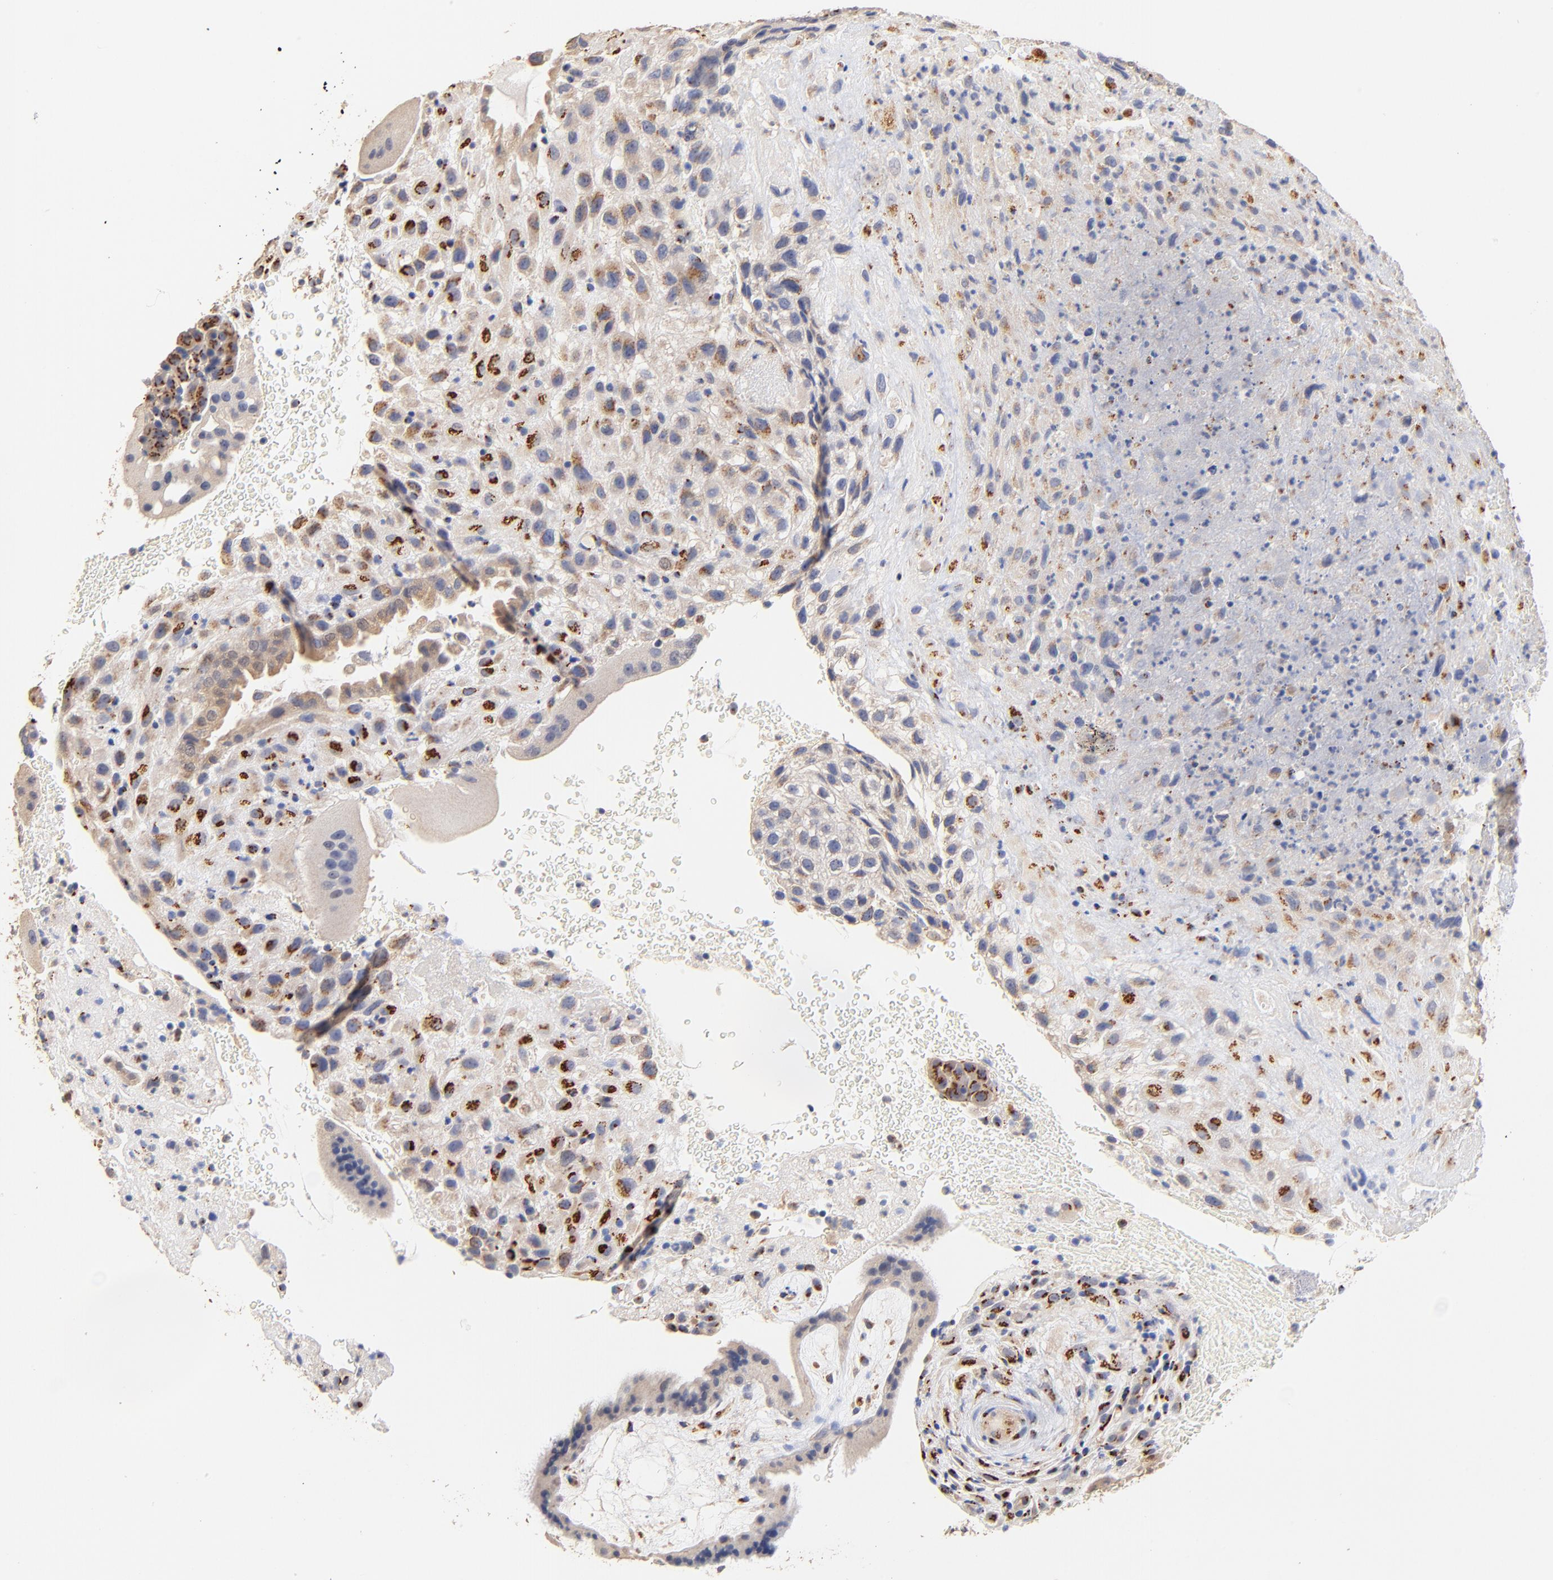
{"staining": {"intensity": "moderate", "quantity": ">75%", "location": "cytoplasmic/membranous"}, "tissue": "placenta", "cell_type": "Decidual cells", "image_type": "normal", "snomed": [{"axis": "morphology", "description": "Normal tissue, NOS"}, {"axis": "topography", "description": "Placenta"}], "caption": "Protein staining exhibits moderate cytoplasmic/membranous expression in about >75% of decidual cells in unremarkable placenta.", "gene": "FMNL3", "patient": {"sex": "female", "age": 19}}